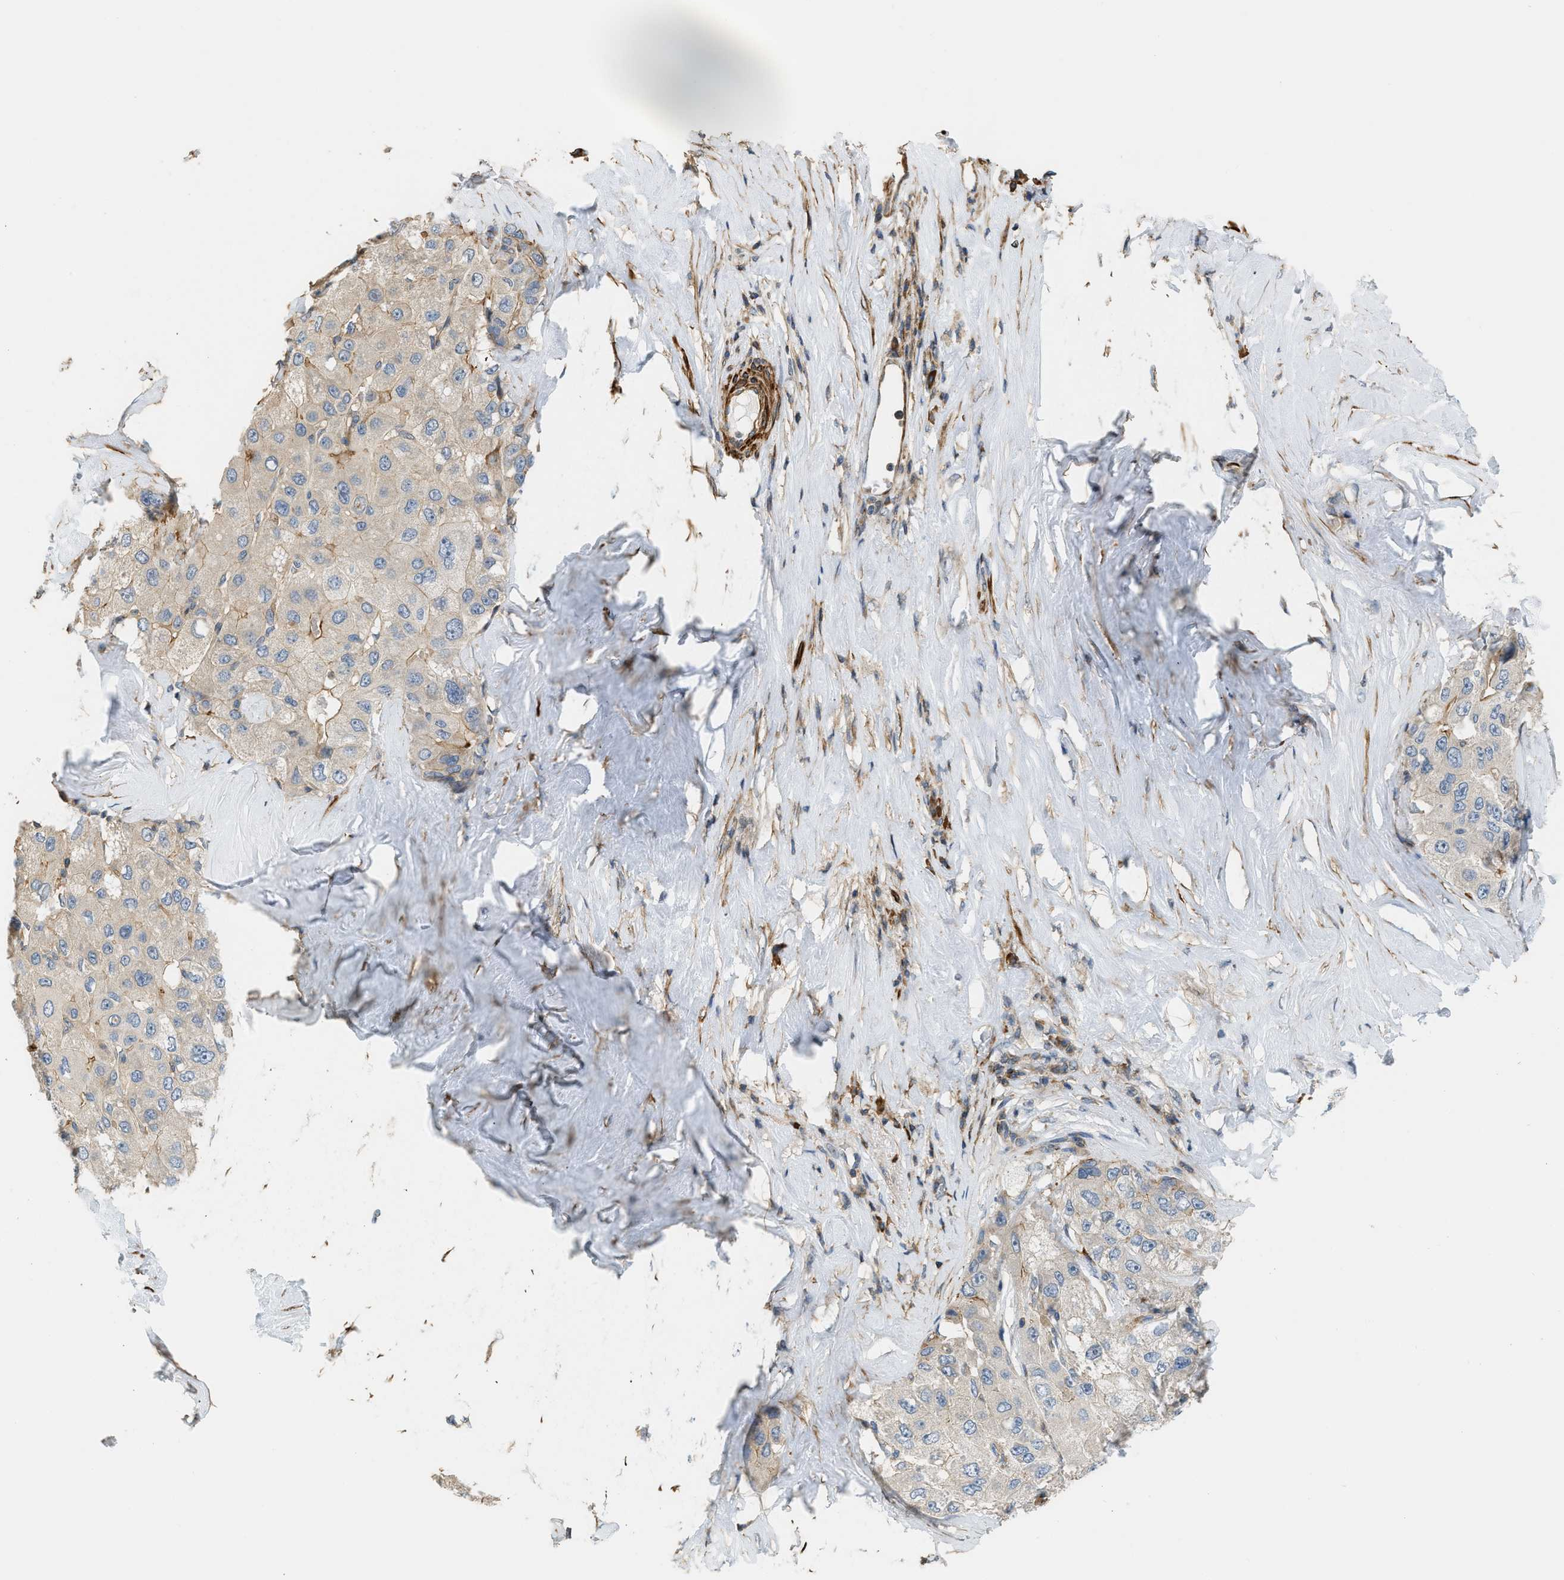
{"staining": {"intensity": "negative", "quantity": "none", "location": "none"}, "tissue": "liver cancer", "cell_type": "Tumor cells", "image_type": "cancer", "snomed": [{"axis": "morphology", "description": "Carcinoma, Hepatocellular, NOS"}, {"axis": "topography", "description": "Liver"}], "caption": "High power microscopy histopathology image of an IHC micrograph of liver cancer, revealing no significant expression in tumor cells.", "gene": "BTN3A2", "patient": {"sex": "male", "age": 80}}